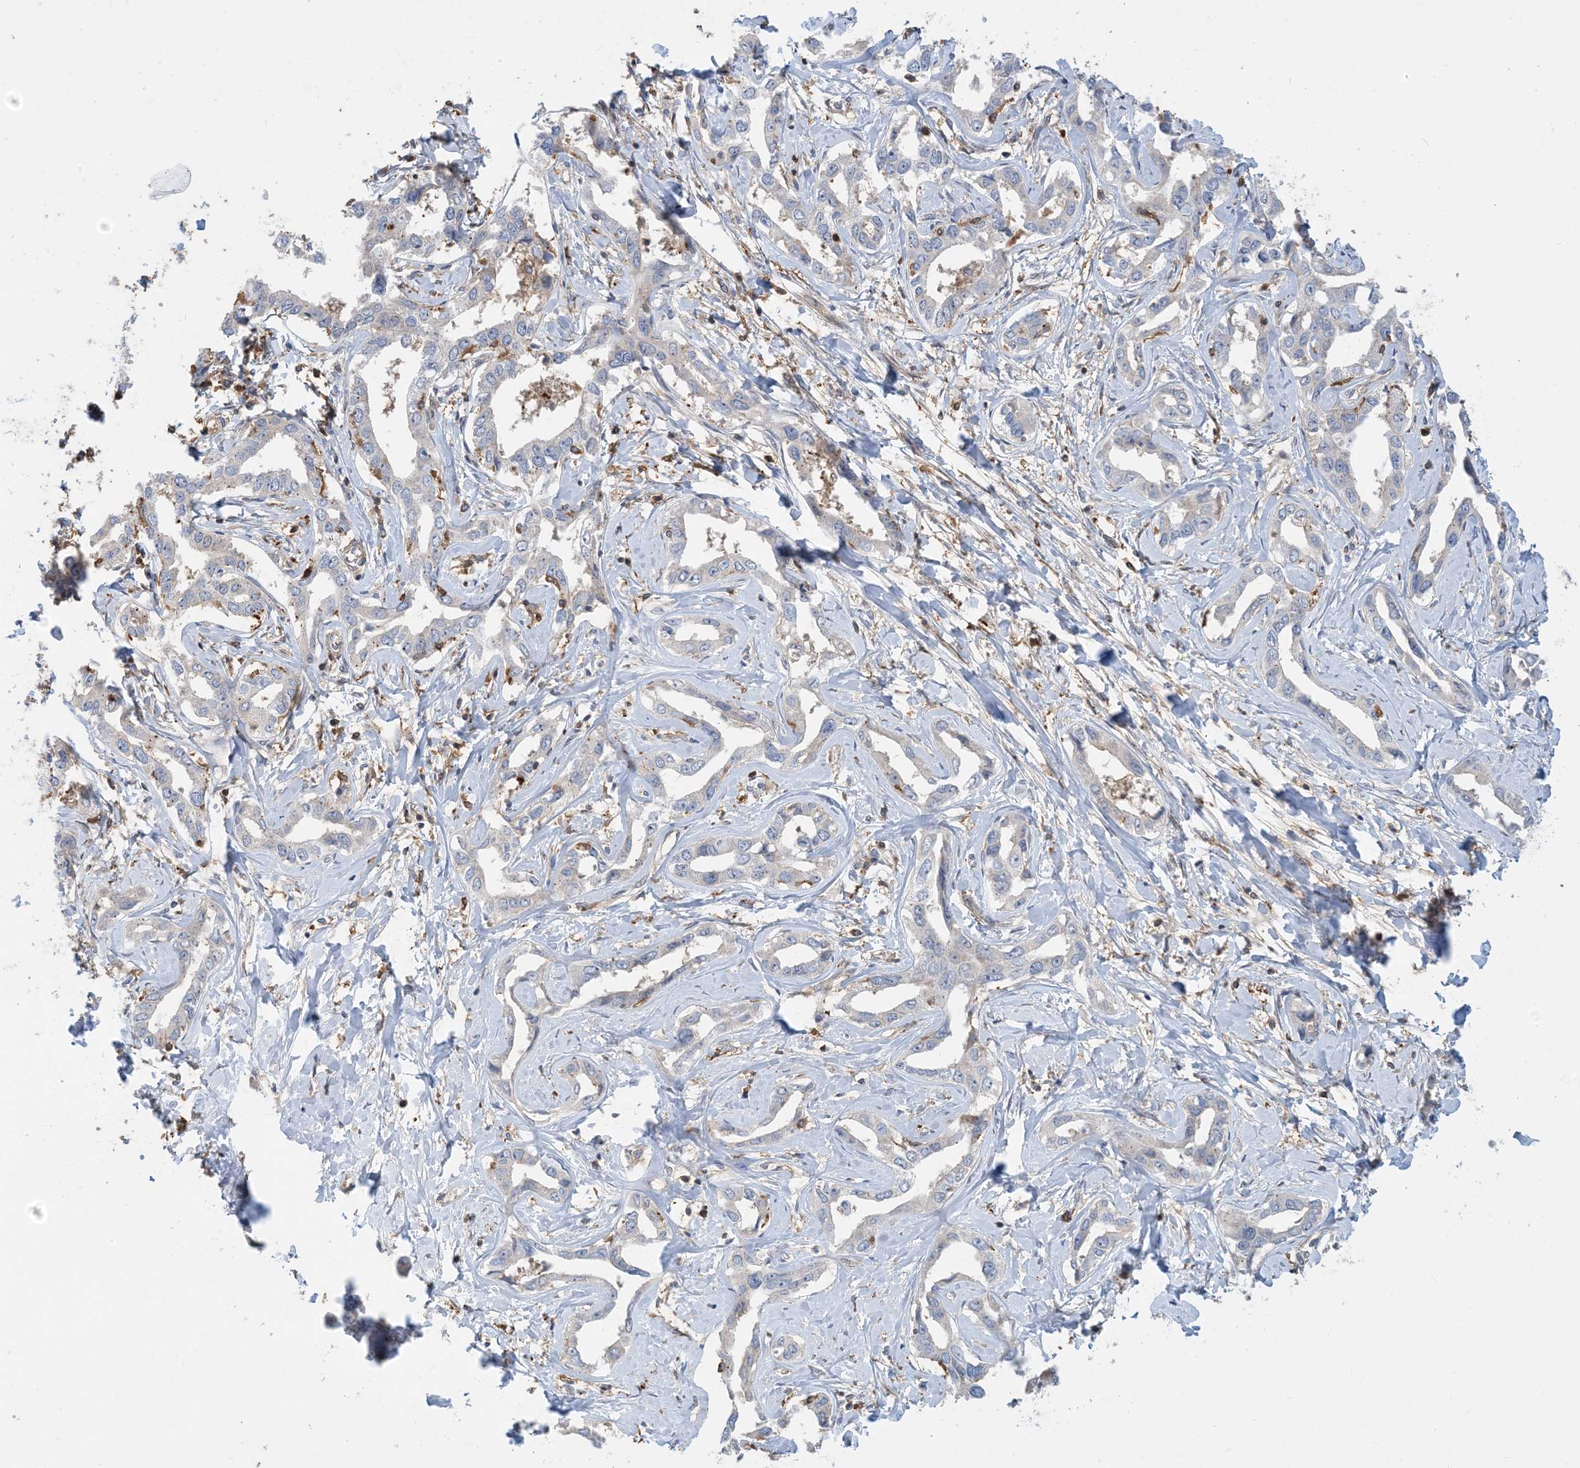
{"staining": {"intensity": "negative", "quantity": "none", "location": "none"}, "tissue": "liver cancer", "cell_type": "Tumor cells", "image_type": "cancer", "snomed": [{"axis": "morphology", "description": "Cholangiocarcinoma"}, {"axis": "topography", "description": "Liver"}], "caption": "This is an immunohistochemistry (IHC) image of cholangiocarcinoma (liver). There is no expression in tumor cells.", "gene": "SFMBT2", "patient": {"sex": "male", "age": 59}}